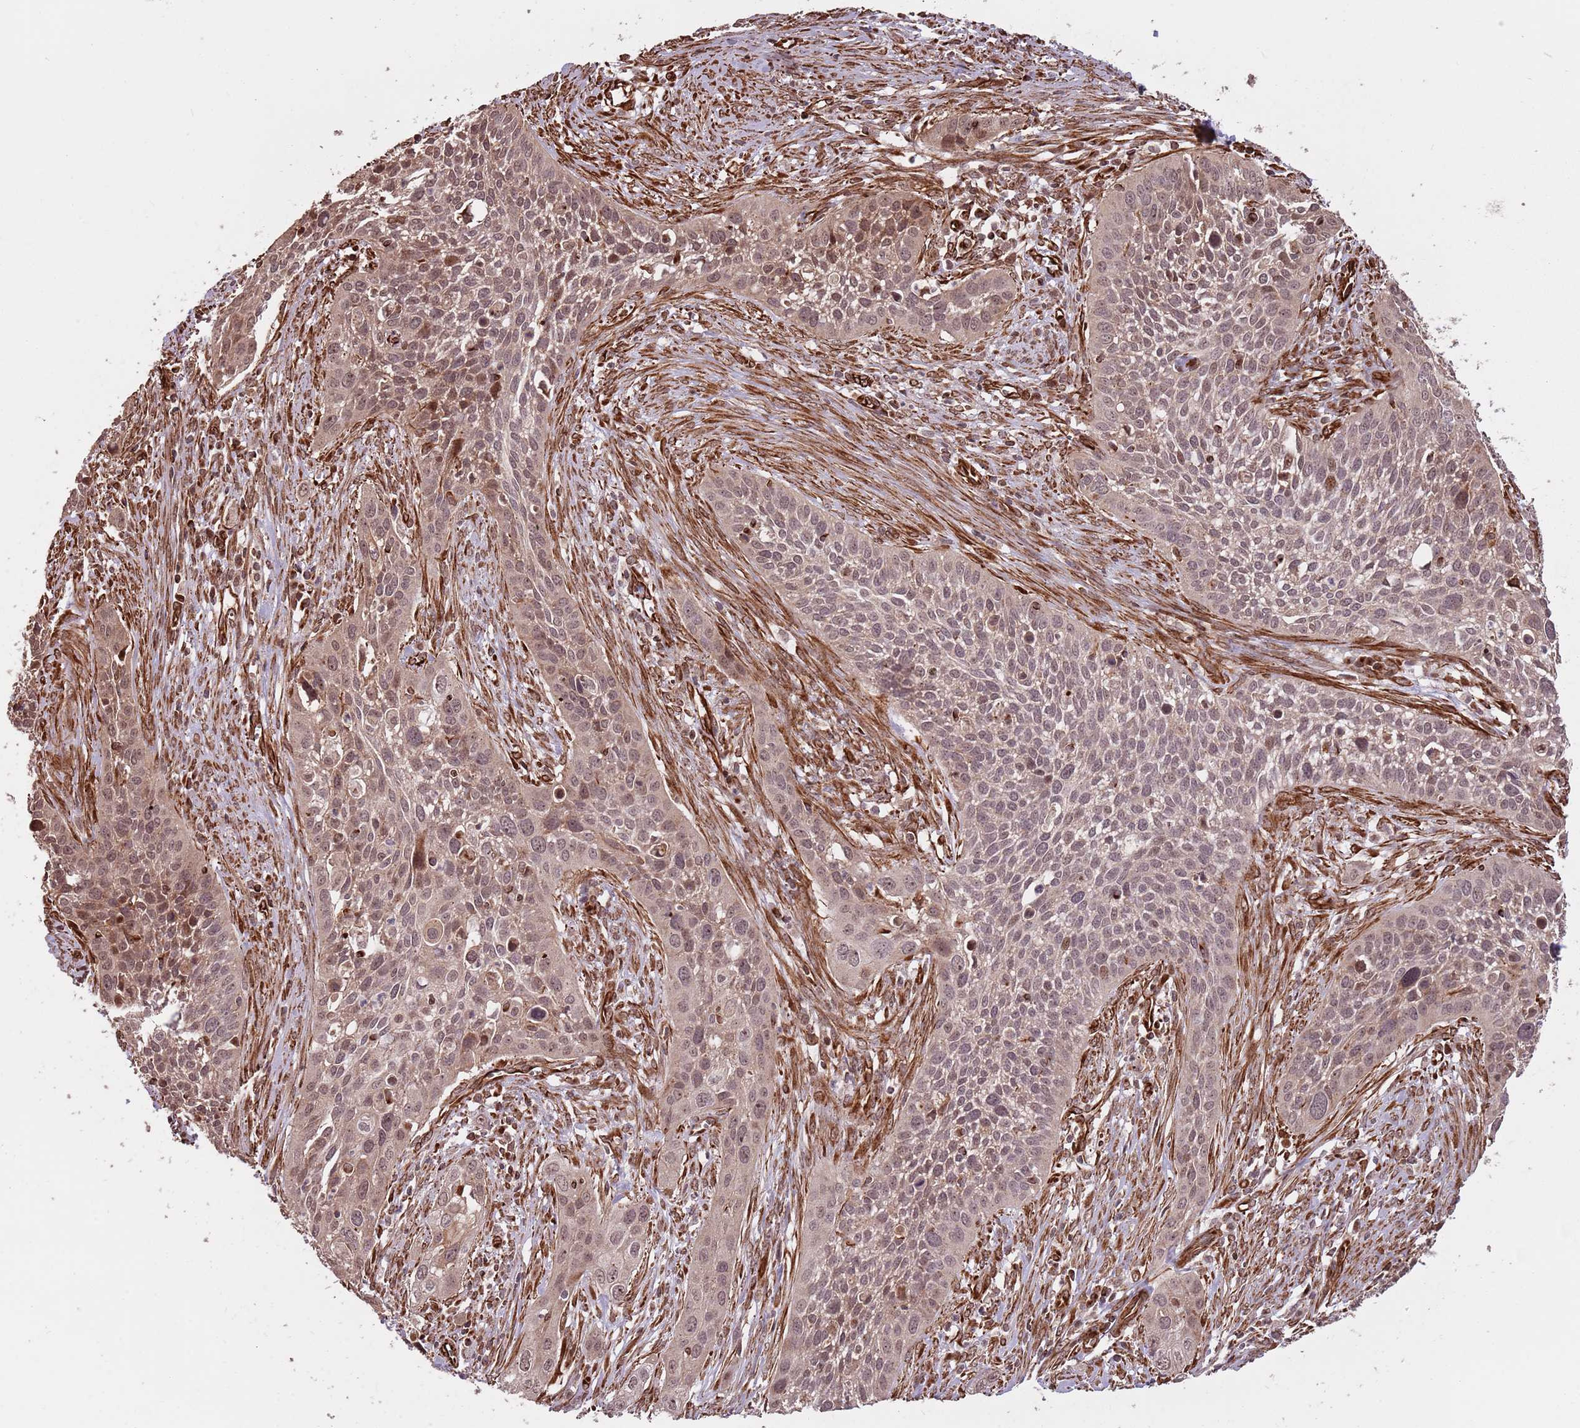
{"staining": {"intensity": "weak", "quantity": "25%-75%", "location": "cytoplasmic/membranous,nuclear"}, "tissue": "cervical cancer", "cell_type": "Tumor cells", "image_type": "cancer", "snomed": [{"axis": "morphology", "description": "Squamous cell carcinoma, NOS"}, {"axis": "topography", "description": "Cervix"}], "caption": "High-power microscopy captured an IHC histopathology image of squamous cell carcinoma (cervical), revealing weak cytoplasmic/membranous and nuclear staining in about 25%-75% of tumor cells. (DAB (3,3'-diaminobenzidine) IHC, brown staining for protein, blue staining for nuclei).", "gene": "ADAMTS3", "patient": {"sex": "female", "age": 34}}